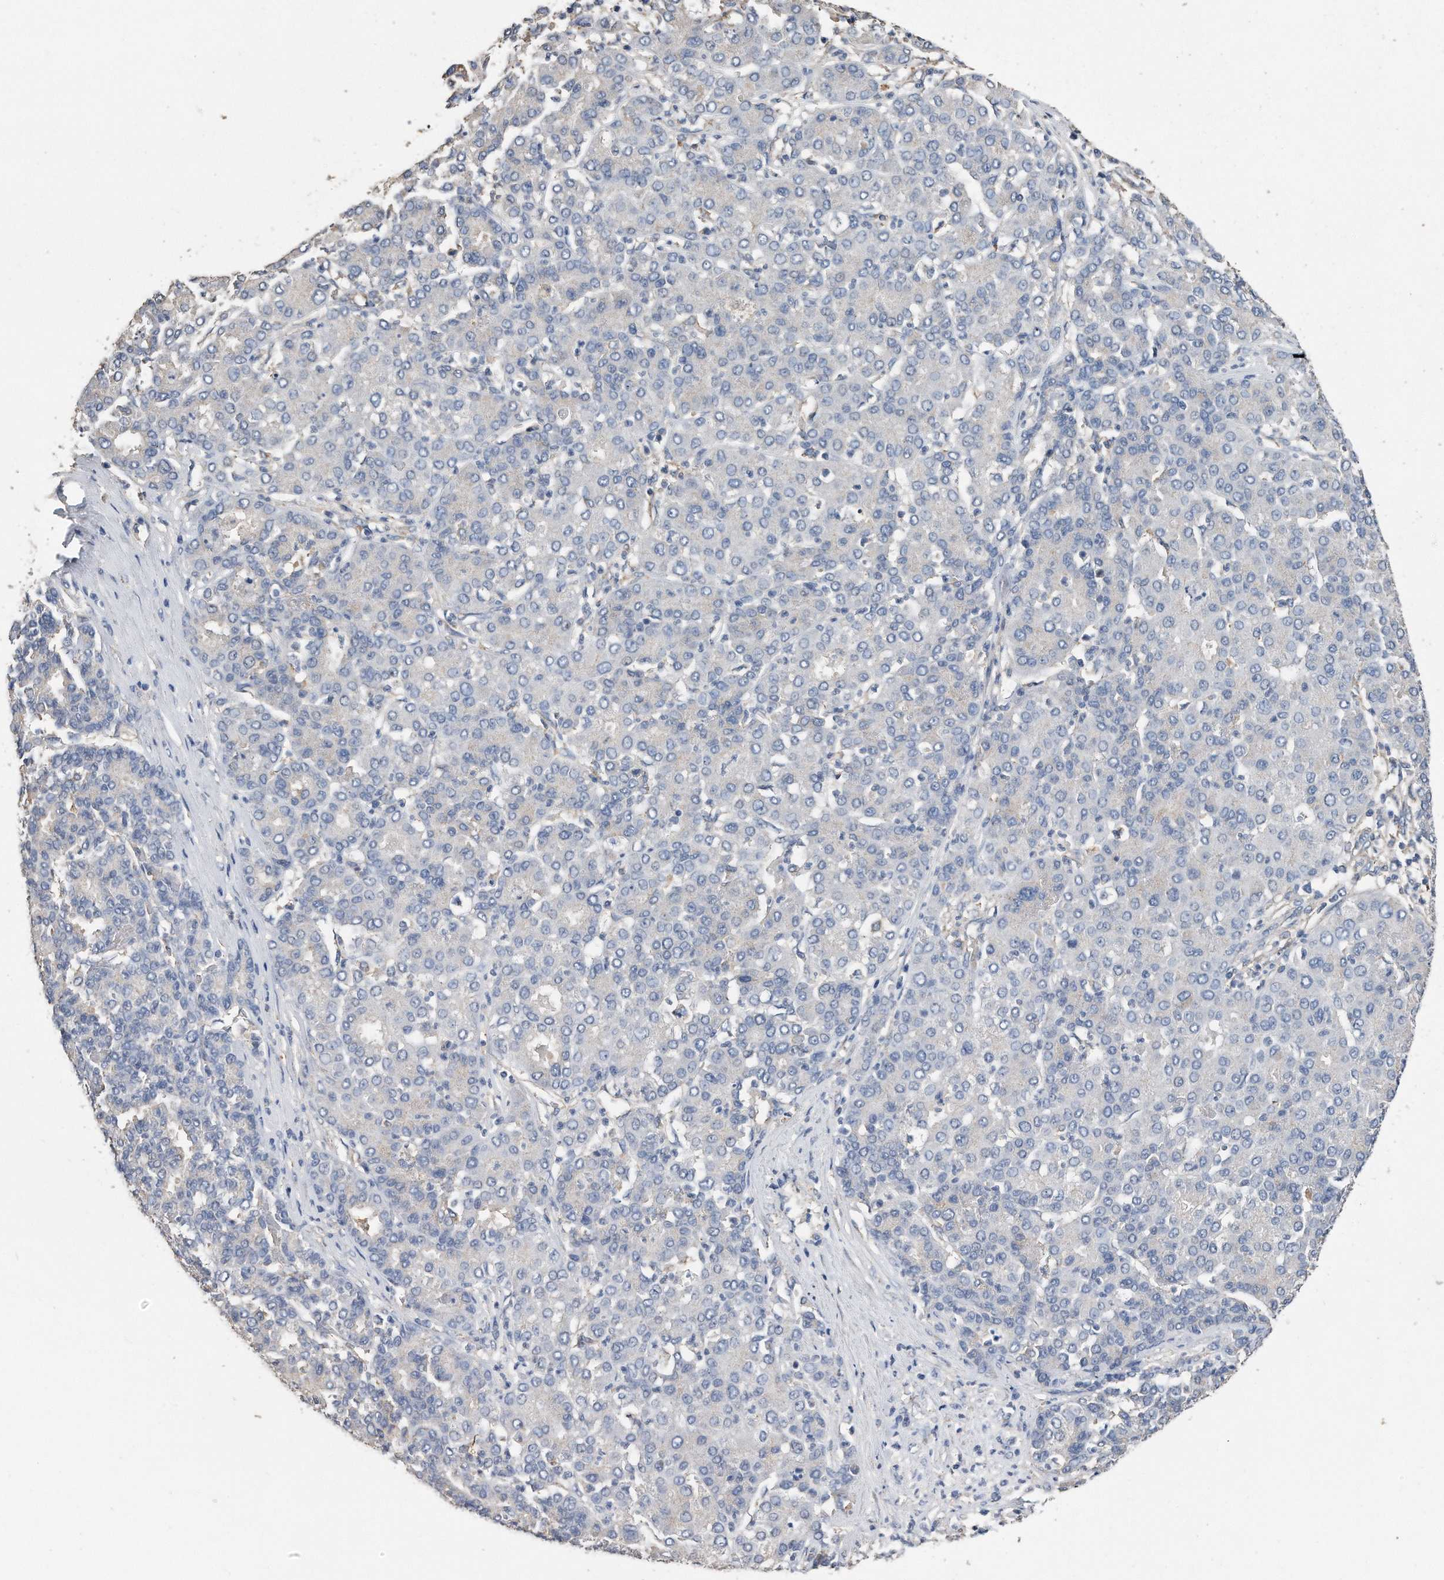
{"staining": {"intensity": "negative", "quantity": "none", "location": "none"}, "tissue": "liver cancer", "cell_type": "Tumor cells", "image_type": "cancer", "snomed": [{"axis": "morphology", "description": "Carcinoma, Hepatocellular, NOS"}, {"axis": "topography", "description": "Liver"}], "caption": "Human liver cancer stained for a protein using immunohistochemistry demonstrates no staining in tumor cells.", "gene": "CDCP1", "patient": {"sex": "male", "age": 65}}